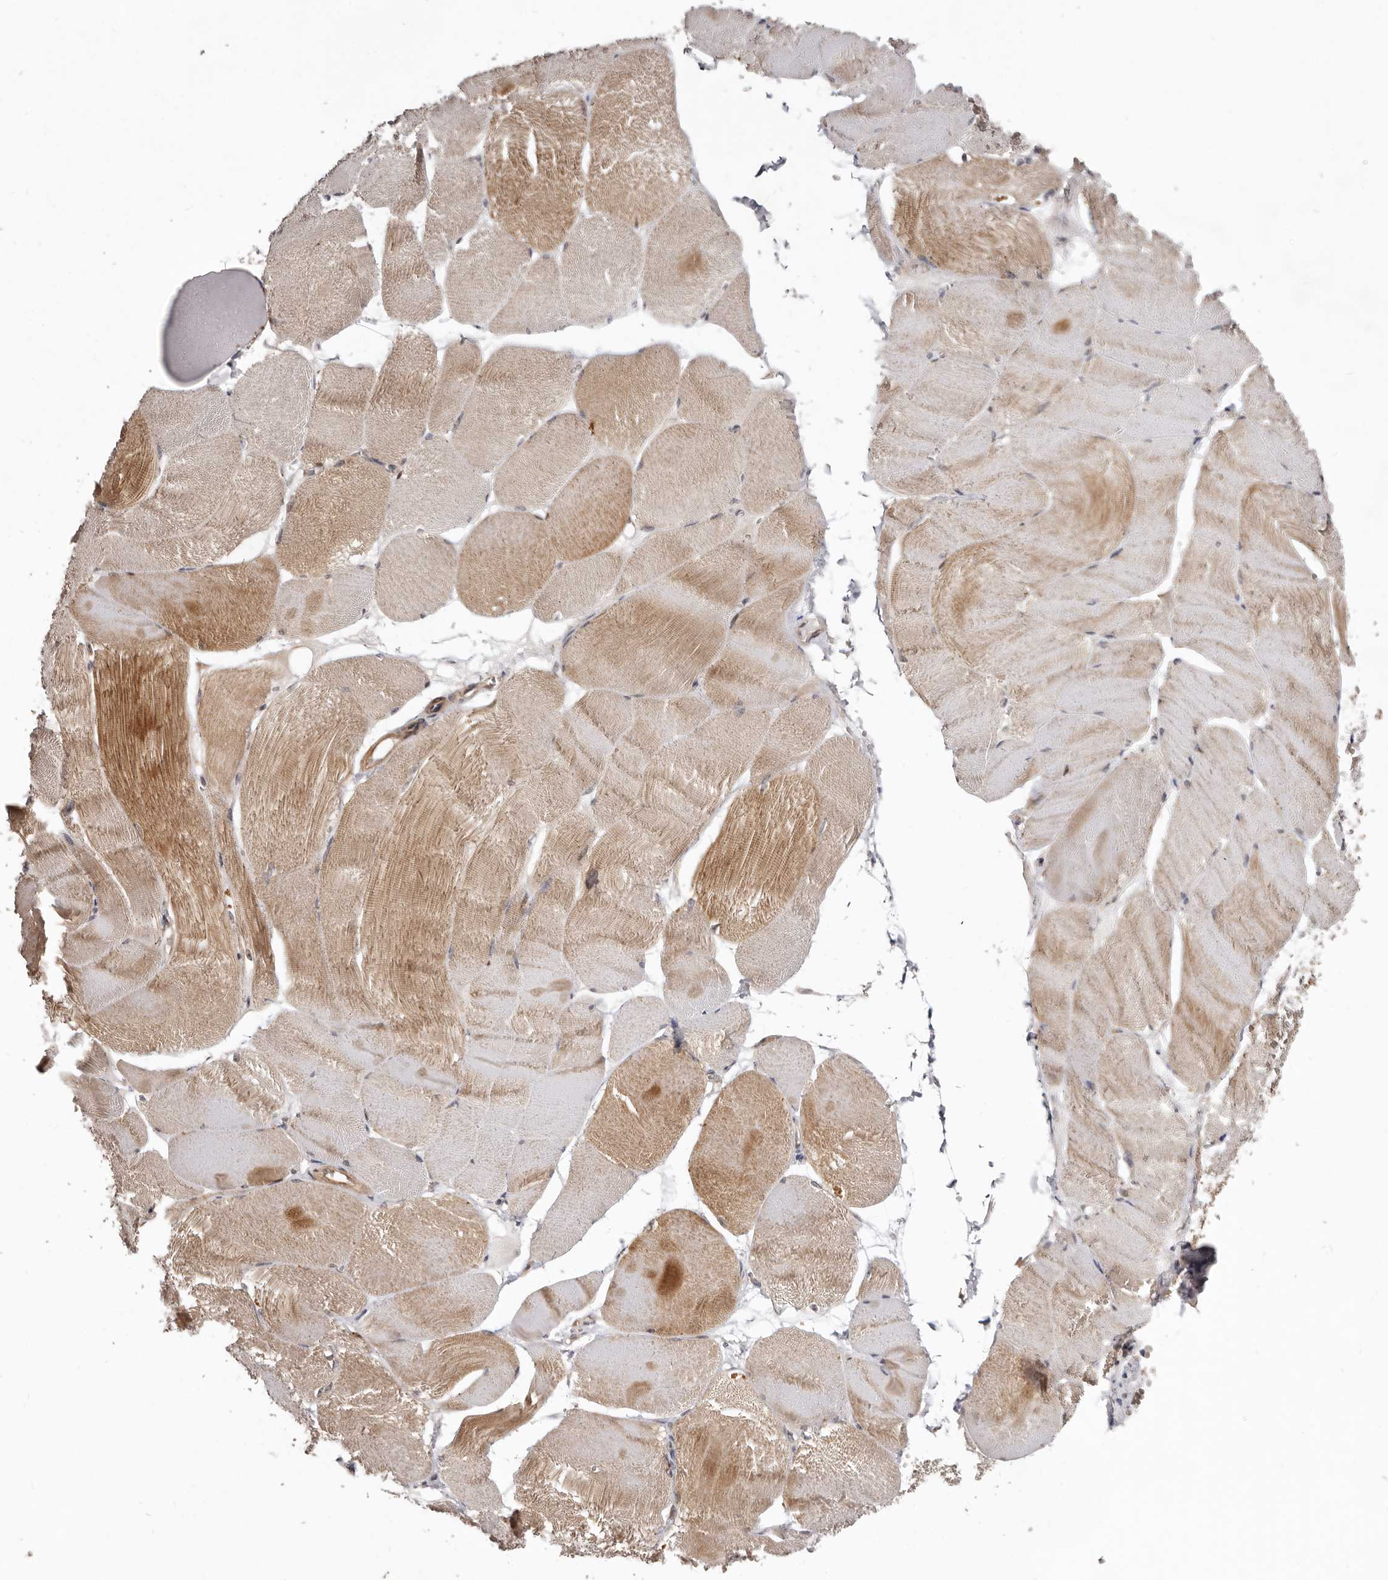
{"staining": {"intensity": "moderate", "quantity": "25%-75%", "location": "cytoplasmic/membranous"}, "tissue": "skeletal muscle", "cell_type": "Myocytes", "image_type": "normal", "snomed": [{"axis": "morphology", "description": "Normal tissue, NOS"}, {"axis": "morphology", "description": "Basal cell carcinoma"}, {"axis": "topography", "description": "Skeletal muscle"}], "caption": "This micrograph reveals benign skeletal muscle stained with IHC to label a protein in brown. The cytoplasmic/membranous of myocytes show moderate positivity for the protein. Nuclei are counter-stained blue.", "gene": "SBDS", "patient": {"sex": "female", "age": 64}}